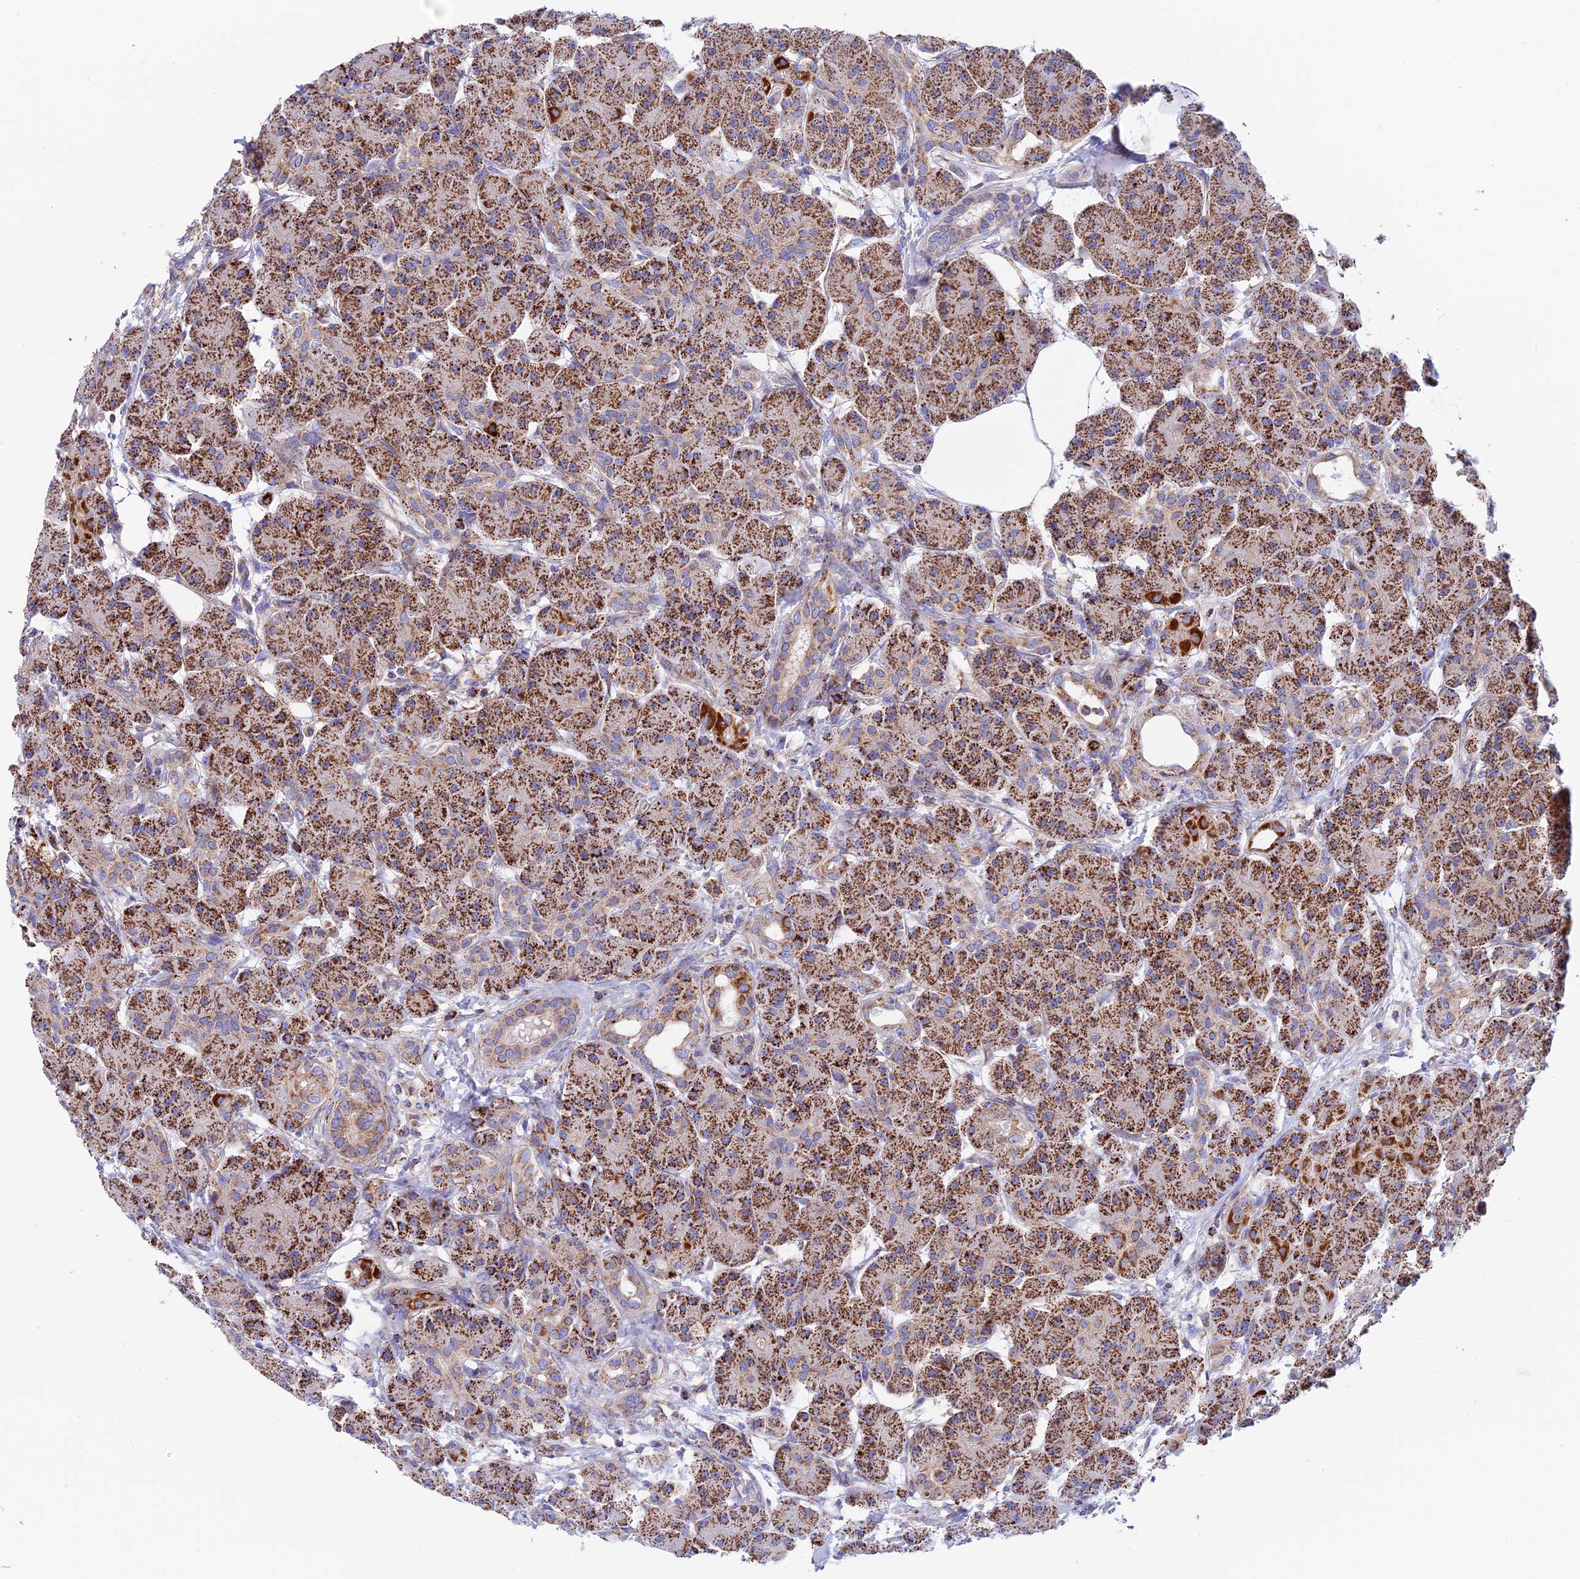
{"staining": {"intensity": "strong", "quantity": ">75%", "location": "cytoplasmic/membranous"}, "tissue": "pancreas", "cell_type": "Exocrine glandular cells", "image_type": "normal", "snomed": [{"axis": "morphology", "description": "Normal tissue, NOS"}, {"axis": "topography", "description": "Pancreas"}], "caption": "High-power microscopy captured an immunohistochemistry (IHC) photomicrograph of unremarkable pancreas, revealing strong cytoplasmic/membranous expression in about >75% of exocrine glandular cells.", "gene": "GCDH", "patient": {"sex": "male", "age": 63}}